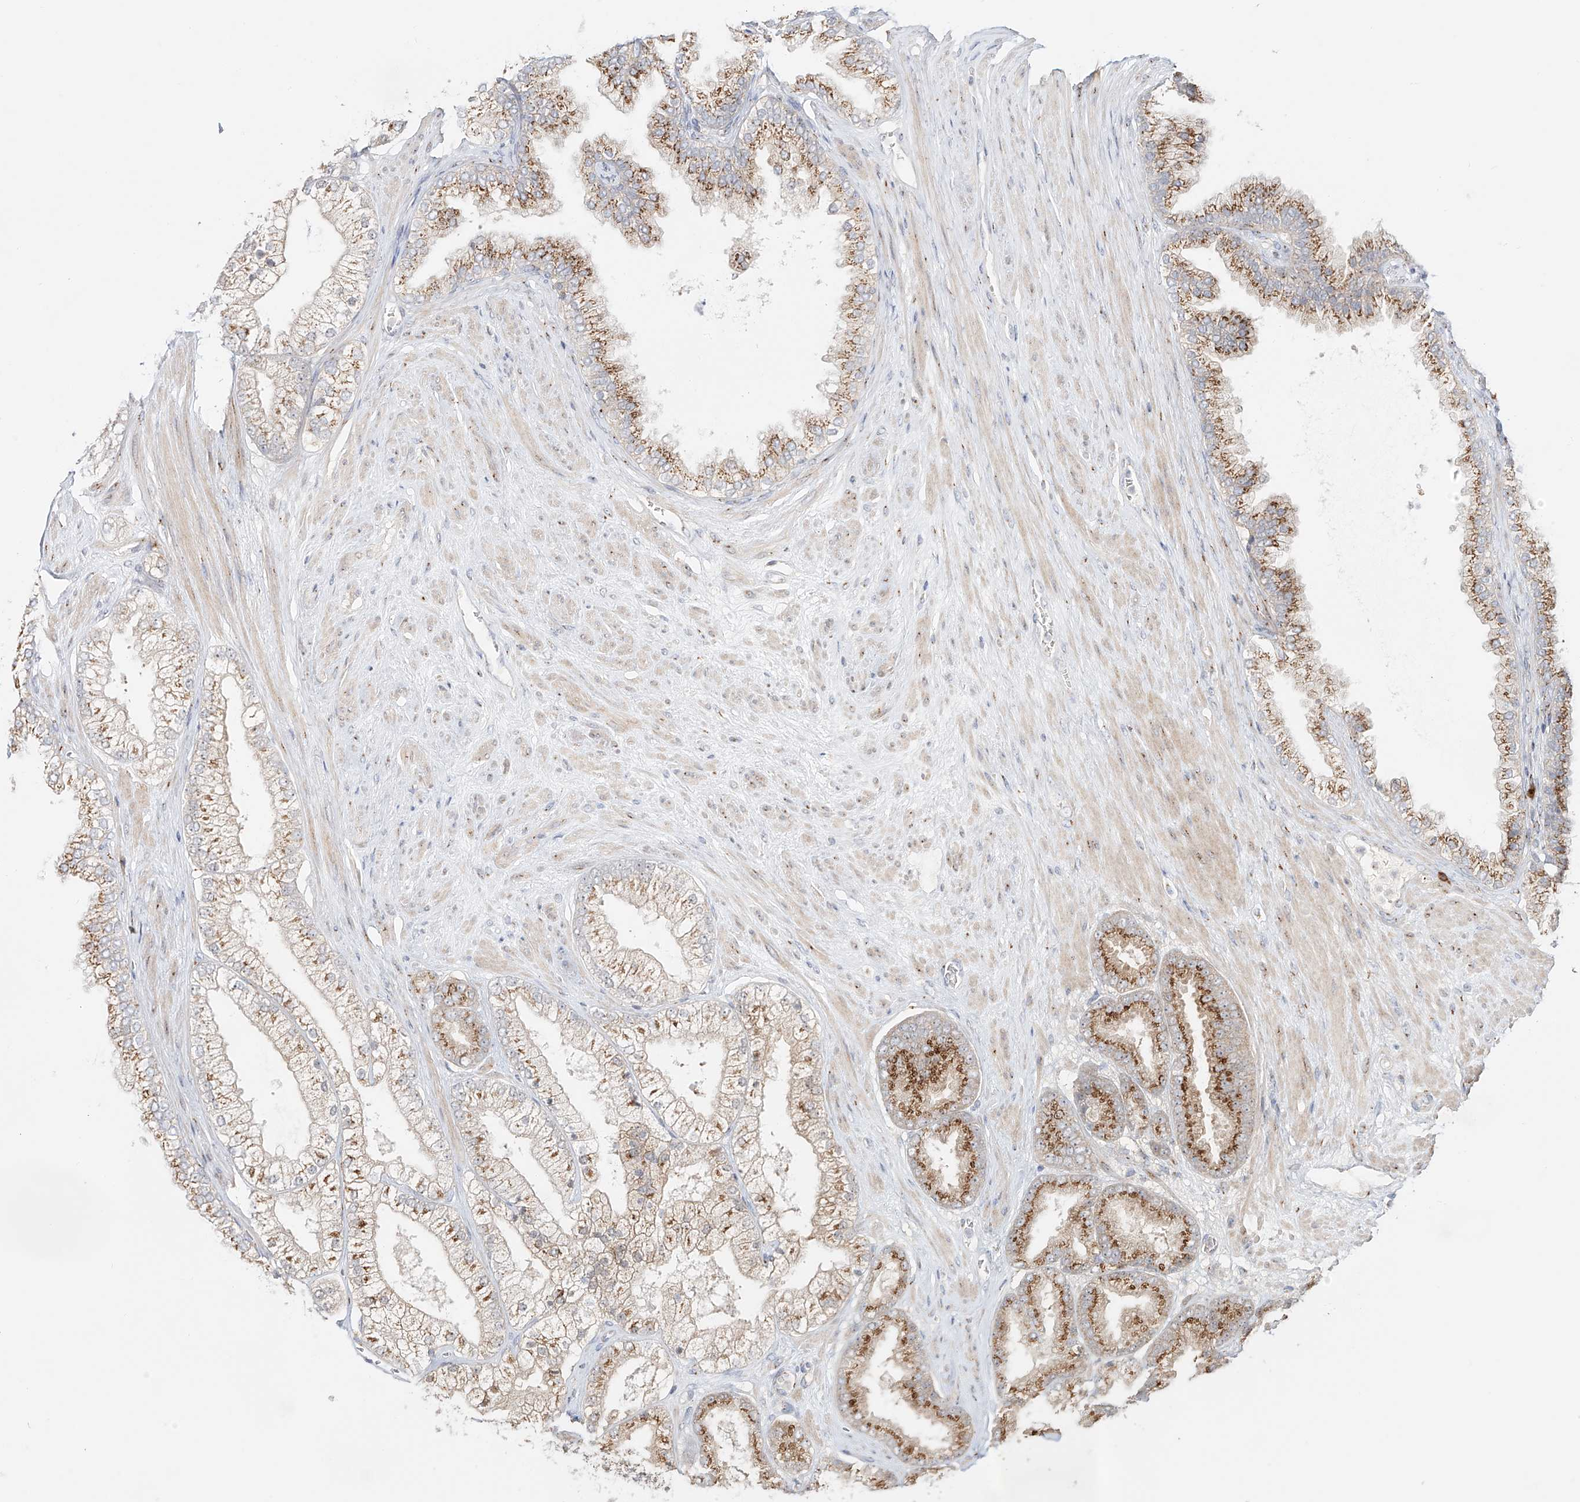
{"staining": {"intensity": "moderate", "quantity": ">75%", "location": "cytoplasmic/membranous"}, "tissue": "prostate cancer", "cell_type": "Tumor cells", "image_type": "cancer", "snomed": [{"axis": "morphology", "description": "Adenocarcinoma, High grade"}, {"axis": "topography", "description": "Prostate"}], "caption": "High-magnification brightfield microscopy of prostate adenocarcinoma (high-grade) stained with DAB (brown) and counterstained with hematoxylin (blue). tumor cells exhibit moderate cytoplasmic/membranous expression is present in approximately>75% of cells.", "gene": "BSDC1", "patient": {"sex": "male", "age": 58}}